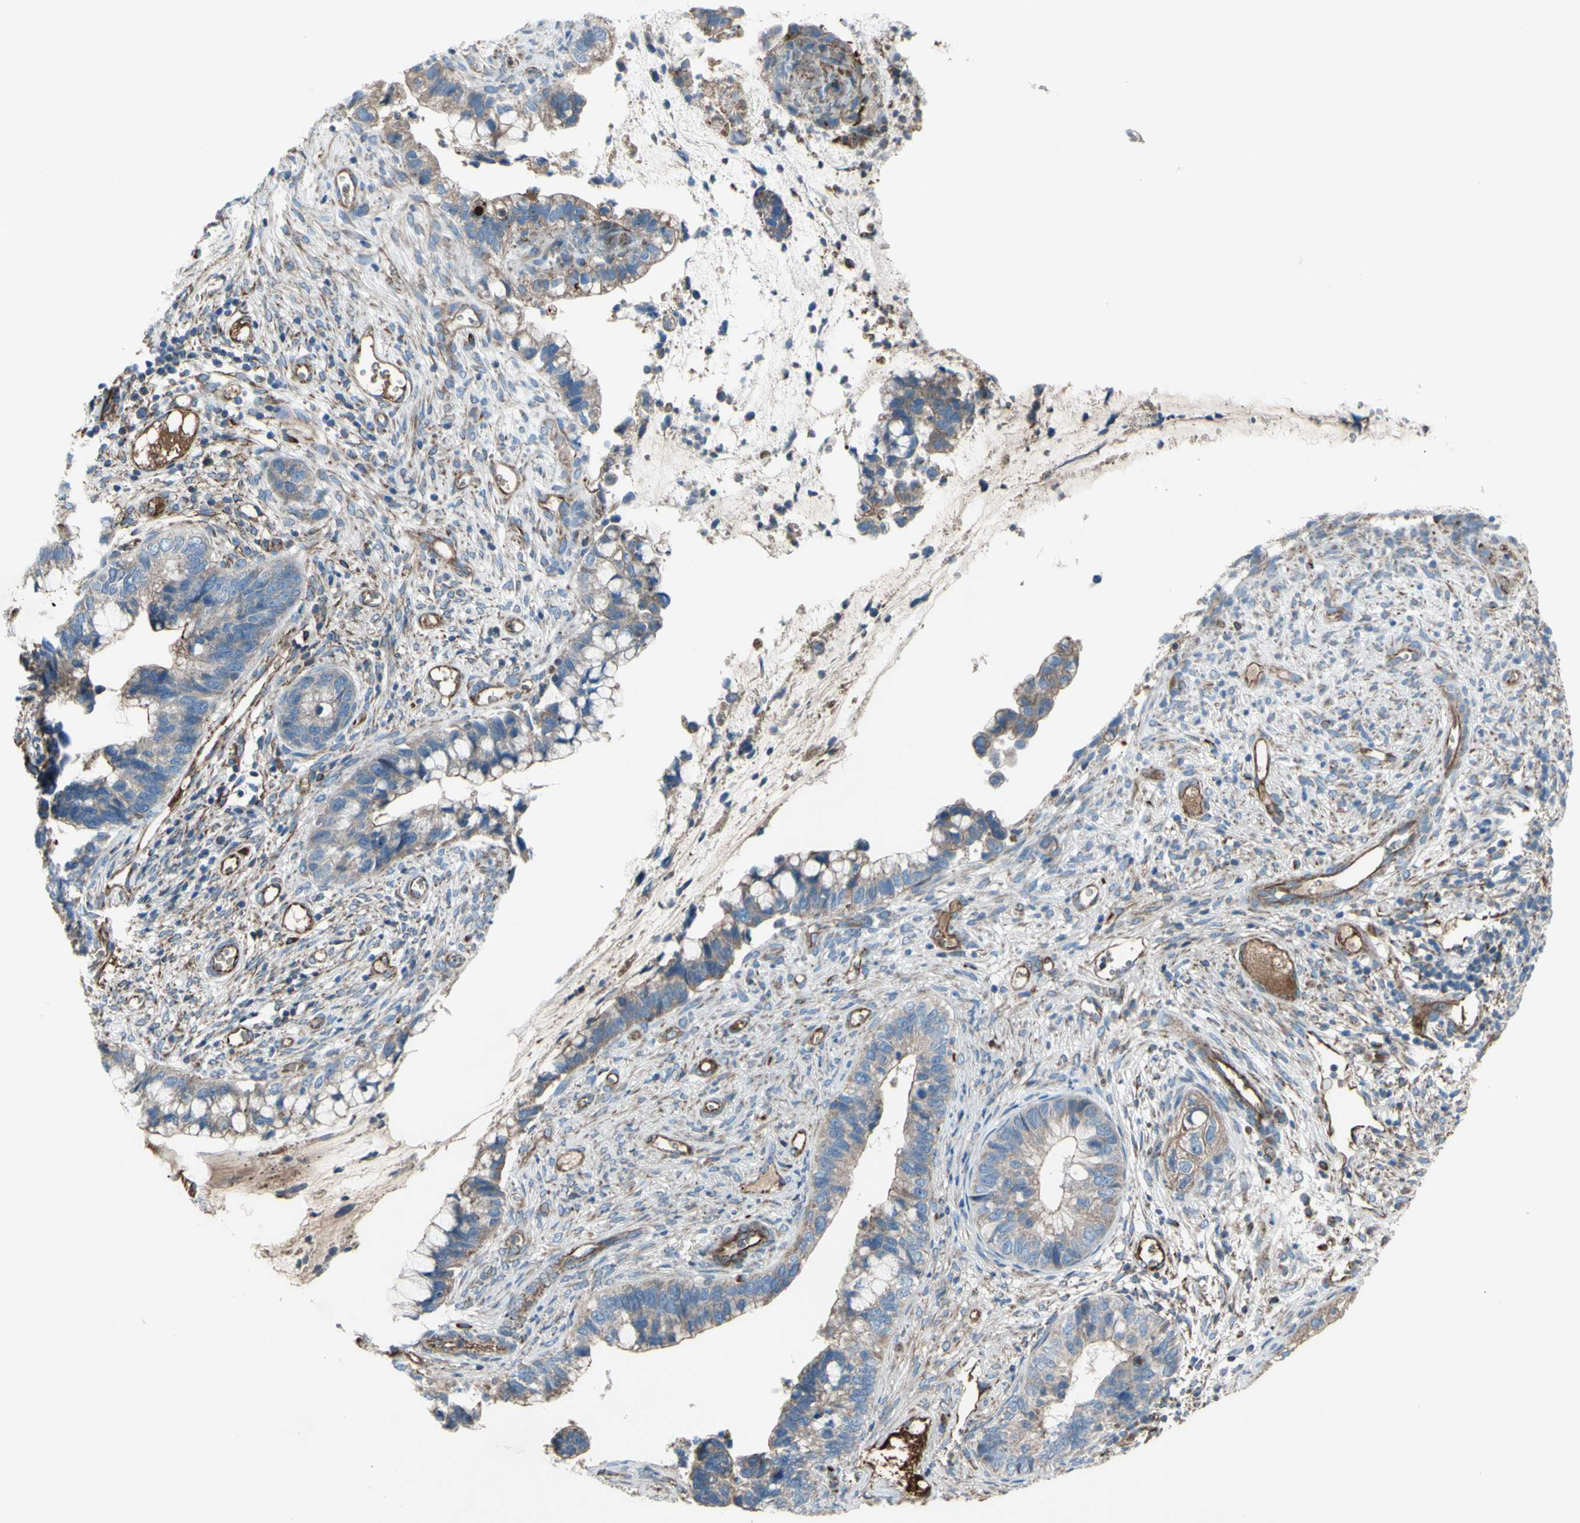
{"staining": {"intensity": "weak", "quantity": ">75%", "location": "cytoplasmic/membranous"}, "tissue": "cervical cancer", "cell_type": "Tumor cells", "image_type": "cancer", "snomed": [{"axis": "morphology", "description": "Adenocarcinoma, NOS"}, {"axis": "topography", "description": "Cervix"}], "caption": "About >75% of tumor cells in human adenocarcinoma (cervical) demonstrate weak cytoplasmic/membranous protein expression as visualized by brown immunohistochemical staining.", "gene": "EMC7", "patient": {"sex": "female", "age": 44}}